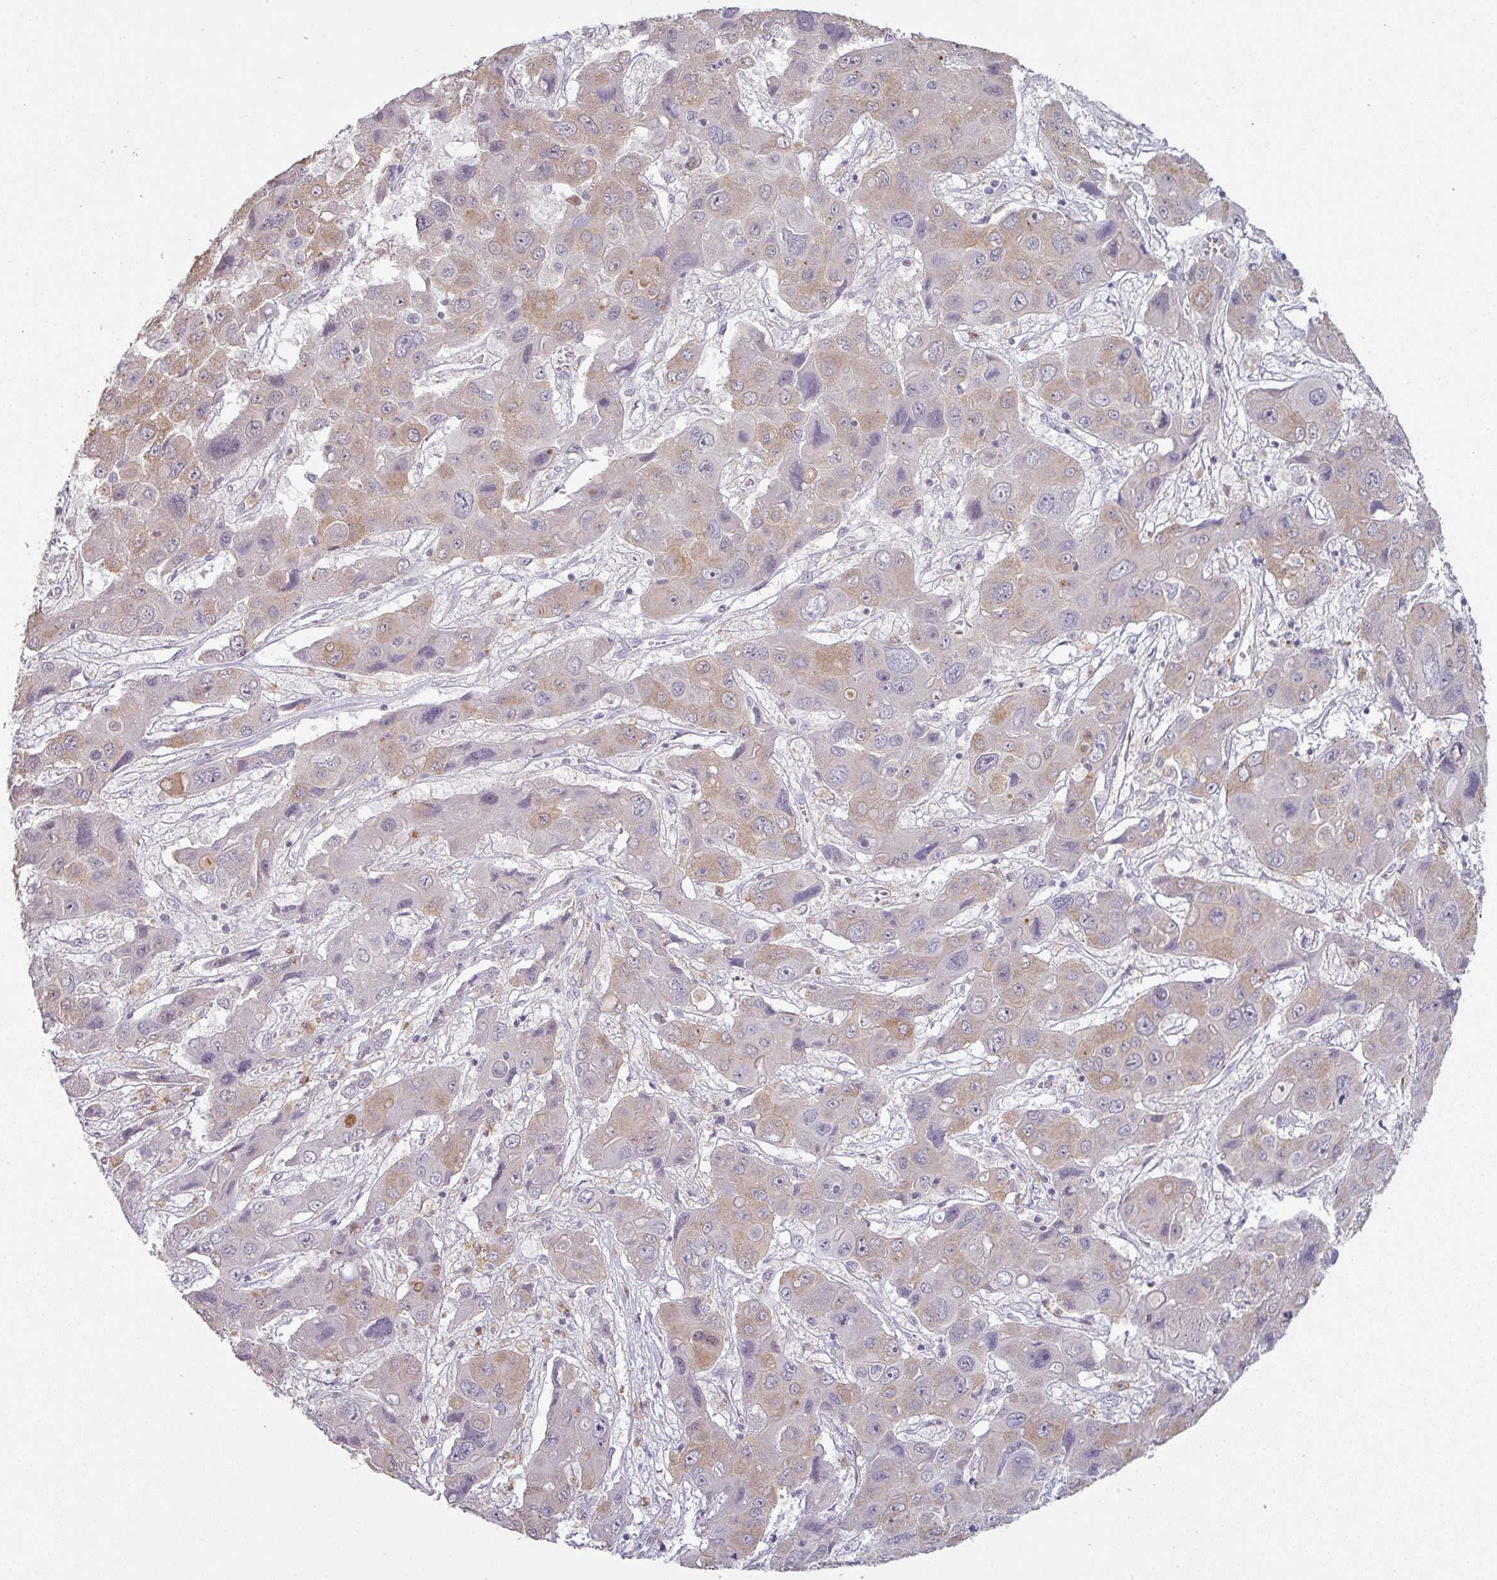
{"staining": {"intensity": "weak", "quantity": "25%-75%", "location": "cytoplasmic/membranous"}, "tissue": "liver cancer", "cell_type": "Tumor cells", "image_type": "cancer", "snomed": [{"axis": "morphology", "description": "Cholangiocarcinoma"}, {"axis": "topography", "description": "Liver"}], "caption": "Immunohistochemistry (DAB (3,3'-diaminobenzidine)) staining of human cholangiocarcinoma (liver) shows weak cytoplasmic/membranous protein positivity in about 25%-75% of tumor cells.", "gene": "MAGEC3", "patient": {"sex": "male", "age": 67}}